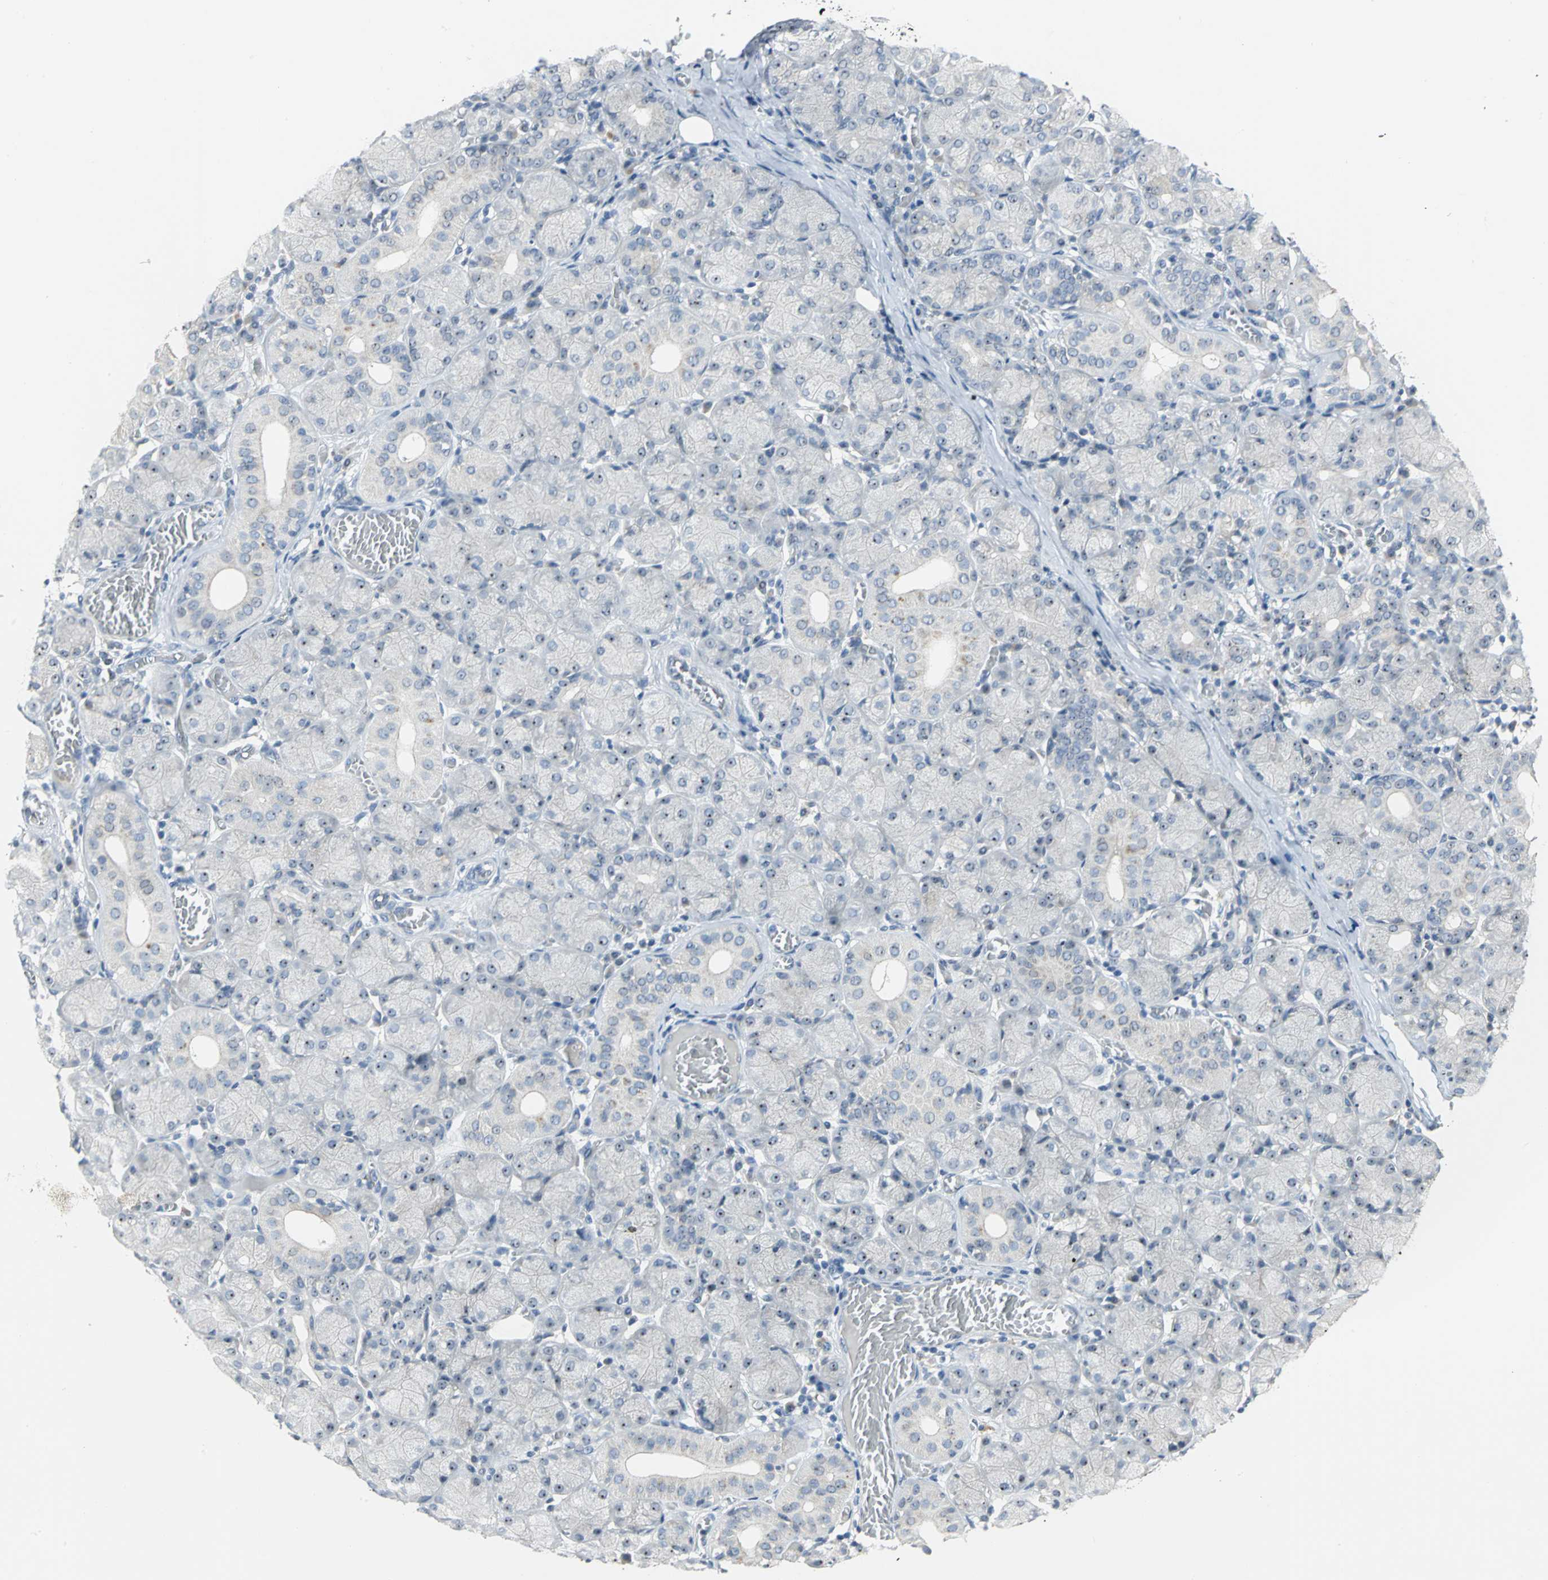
{"staining": {"intensity": "strong", "quantity": ">75%", "location": "nuclear"}, "tissue": "salivary gland", "cell_type": "Glandular cells", "image_type": "normal", "snomed": [{"axis": "morphology", "description": "Normal tissue, NOS"}, {"axis": "topography", "description": "Salivary gland"}], "caption": "Immunohistochemical staining of normal human salivary gland exhibits strong nuclear protein staining in about >75% of glandular cells.", "gene": "MYBBP1A", "patient": {"sex": "female", "age": 24}}